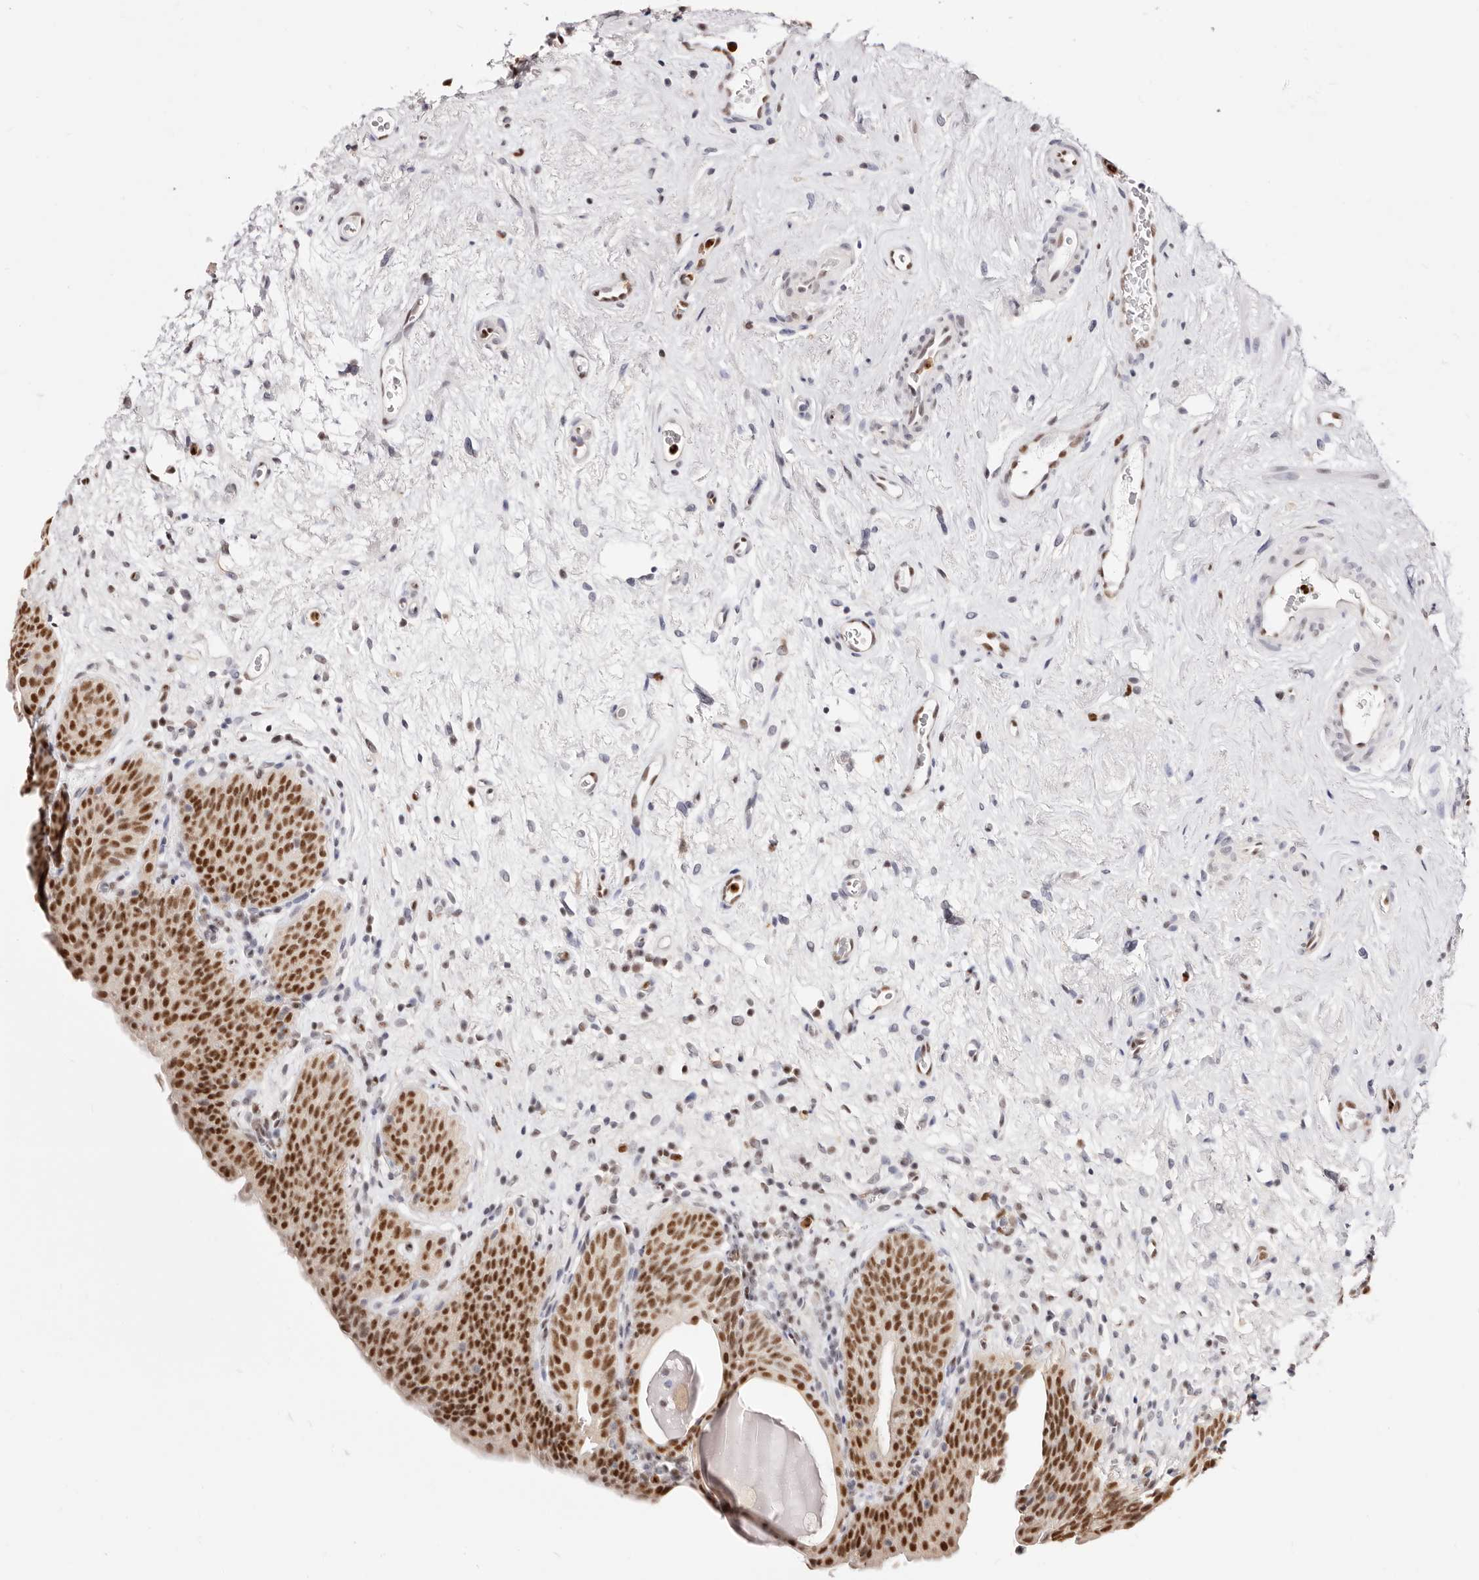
{"staining": {"intensity": "strong", "quantity": ">75%", "location": "nuclear"}, "tissue": "urinary bladder", "cell_type": "Urothelial cells", "image_type": "normal", "snomed": [{"axis": "morphology", "description": "Normal tissue, NOS"}, {"axis": "topography", "description": "Urinary bladder"}], "caption": "Immunohistochemical staining of normal urinary bladder shows >75% levels of strong nuclear protein staining in approximately >75% of urothelial cells.", "gene": "TKT", "patient": {"sex": "male", "age": 83}}